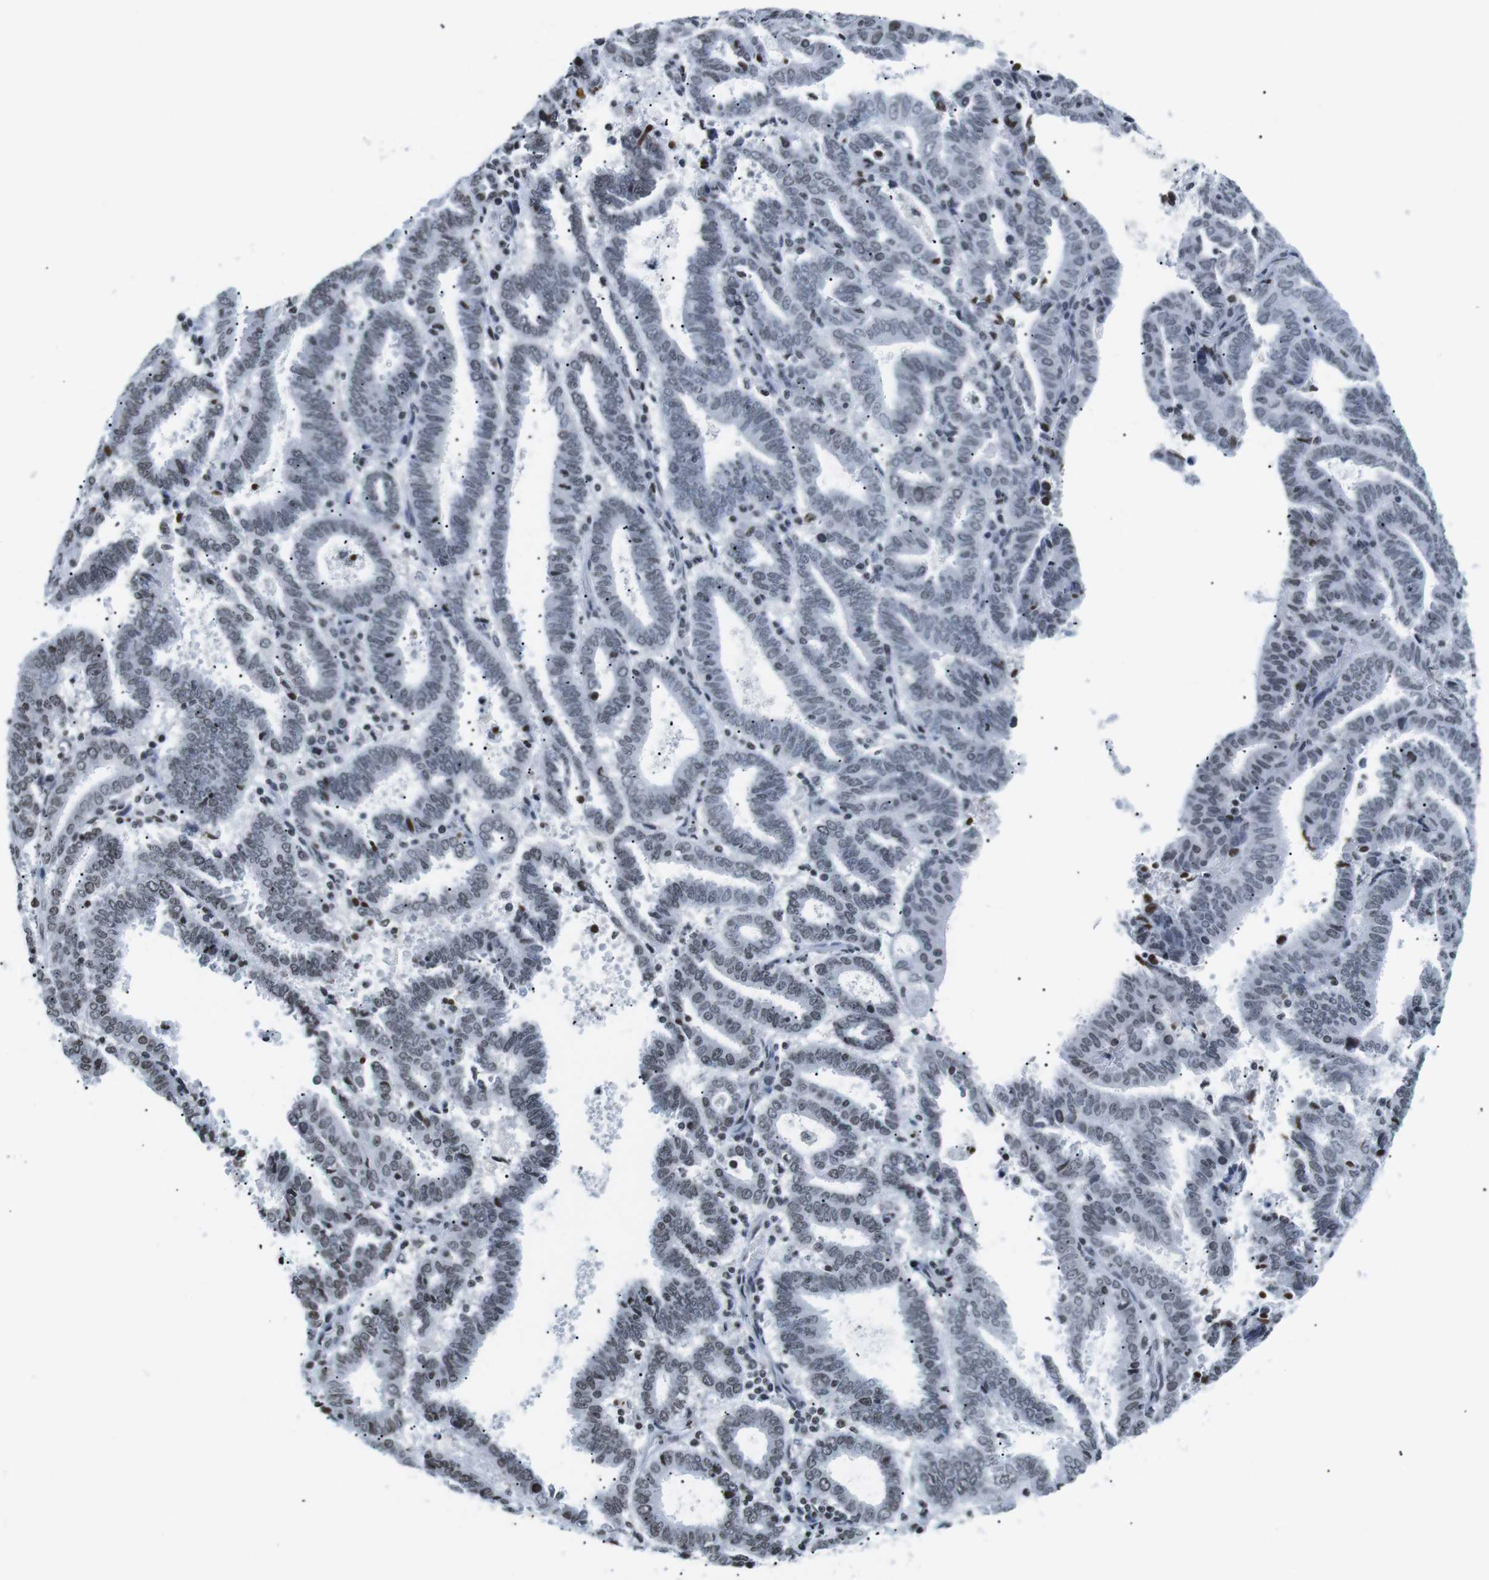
{"staining": {"intensity": "negative", "quantity": "none", "location": "none"}, "tissue": "endometrial cancer", "cell_type": "Tumor cells", "image_type": "cancer", "snomed": [{"axis": "morphology", "description": "Adenocarcinoma, NOS"}, {"axis": "topography", "description": "Uterus"}], "caption": "Human endometrial adenocarcinoma stained for a protein using immunohistochemistry (IHC) displays no expression in tumor cells.", "gene": "E2F2", "patient": {"sex": "female", "age": 83}}